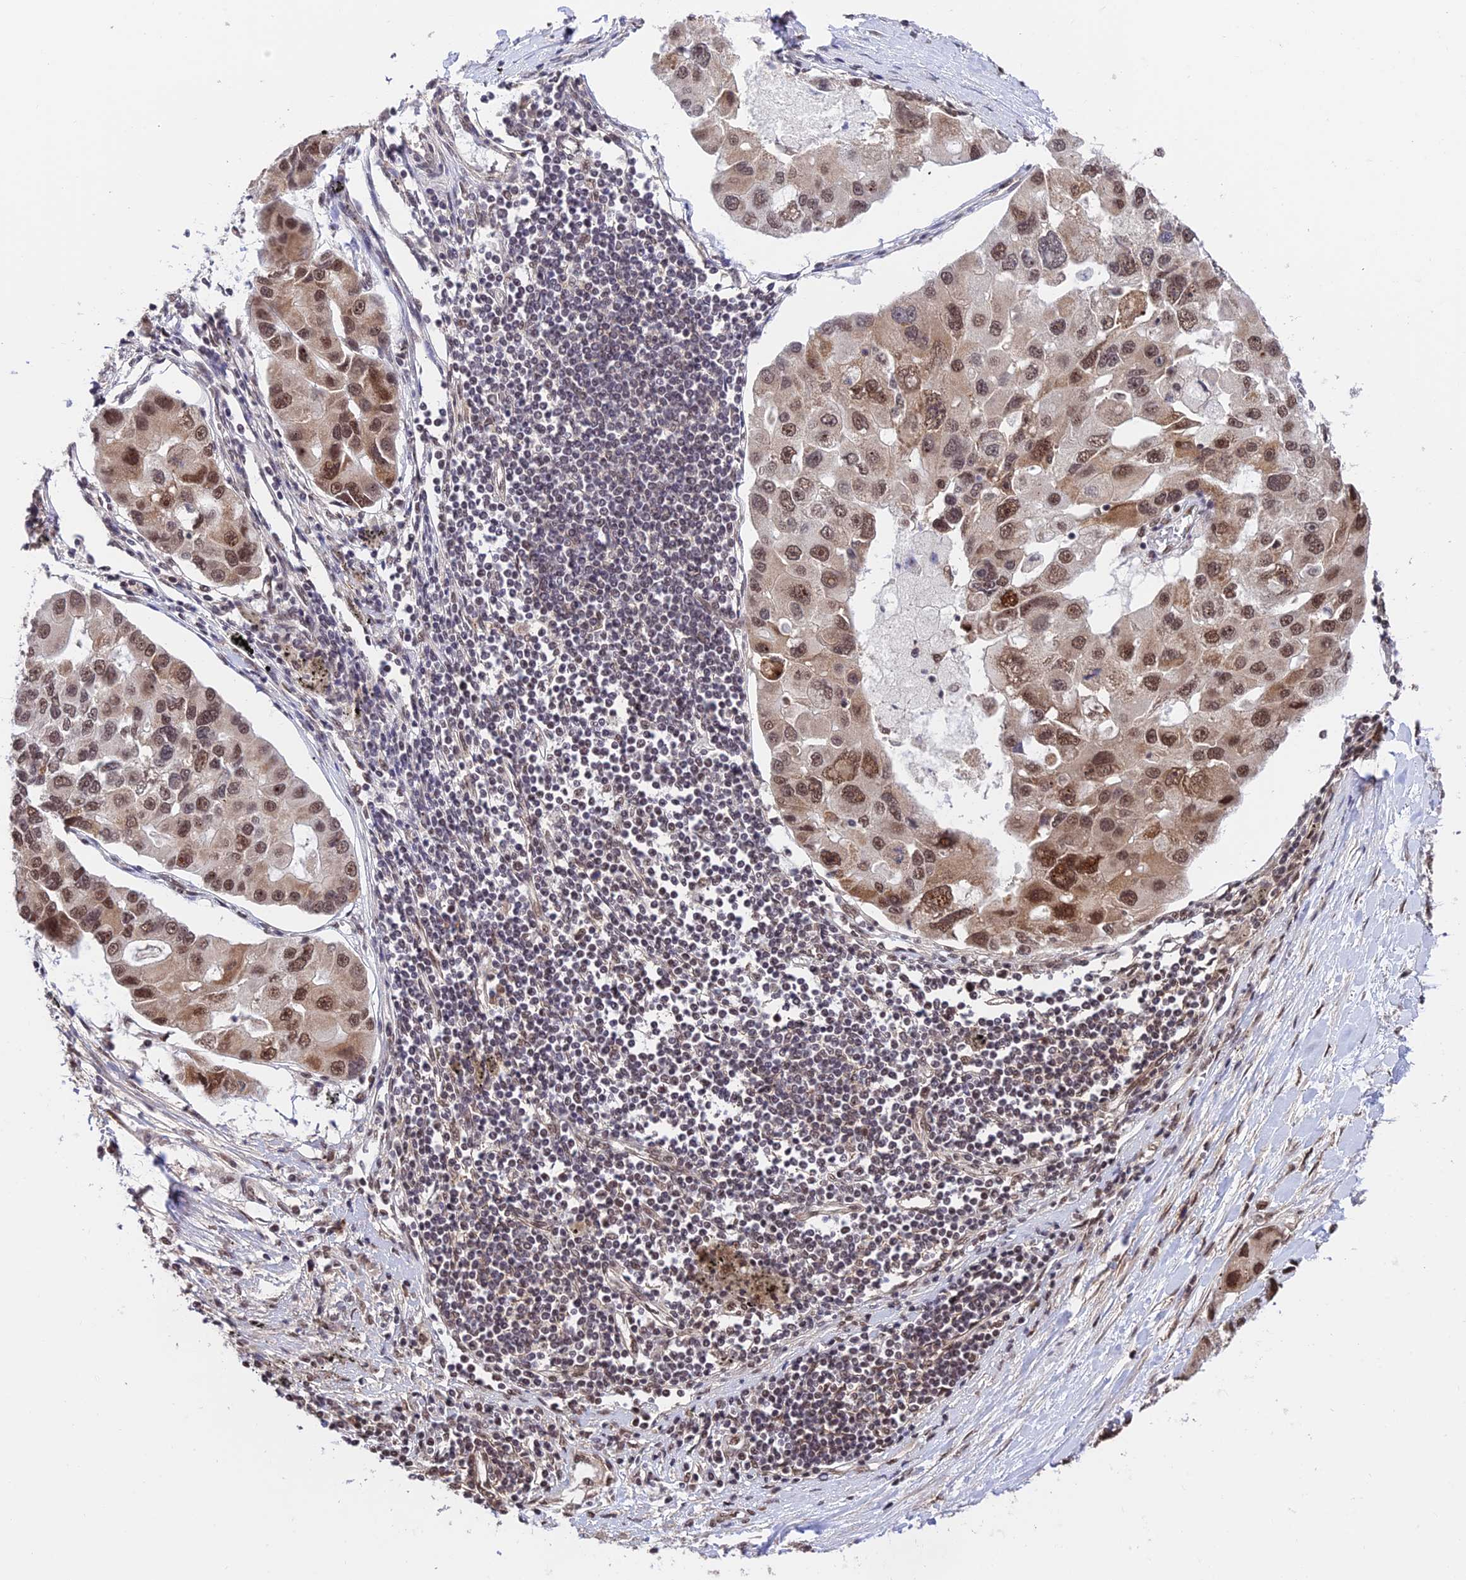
{"staining": {"intensity": "moderate", "quantity": ">75%", "location": "nuclear"}, "tissue": "lung cancer", "cell_type": "Tumor cells", "image_type": "cancer", "snomed": [{"axis": "morphology", "description": "Adenocarcinoma, NOS"}, {"axis": "topography", "description": "Lung"}], "caption": "Human lung cancer (adenocarcinoma) stained with a brown dye shows moderate nuclear positive positivity in about >75% of tumor cells.", "gene": "RBM42", "patient": {"sex": "female", "age": 54}}